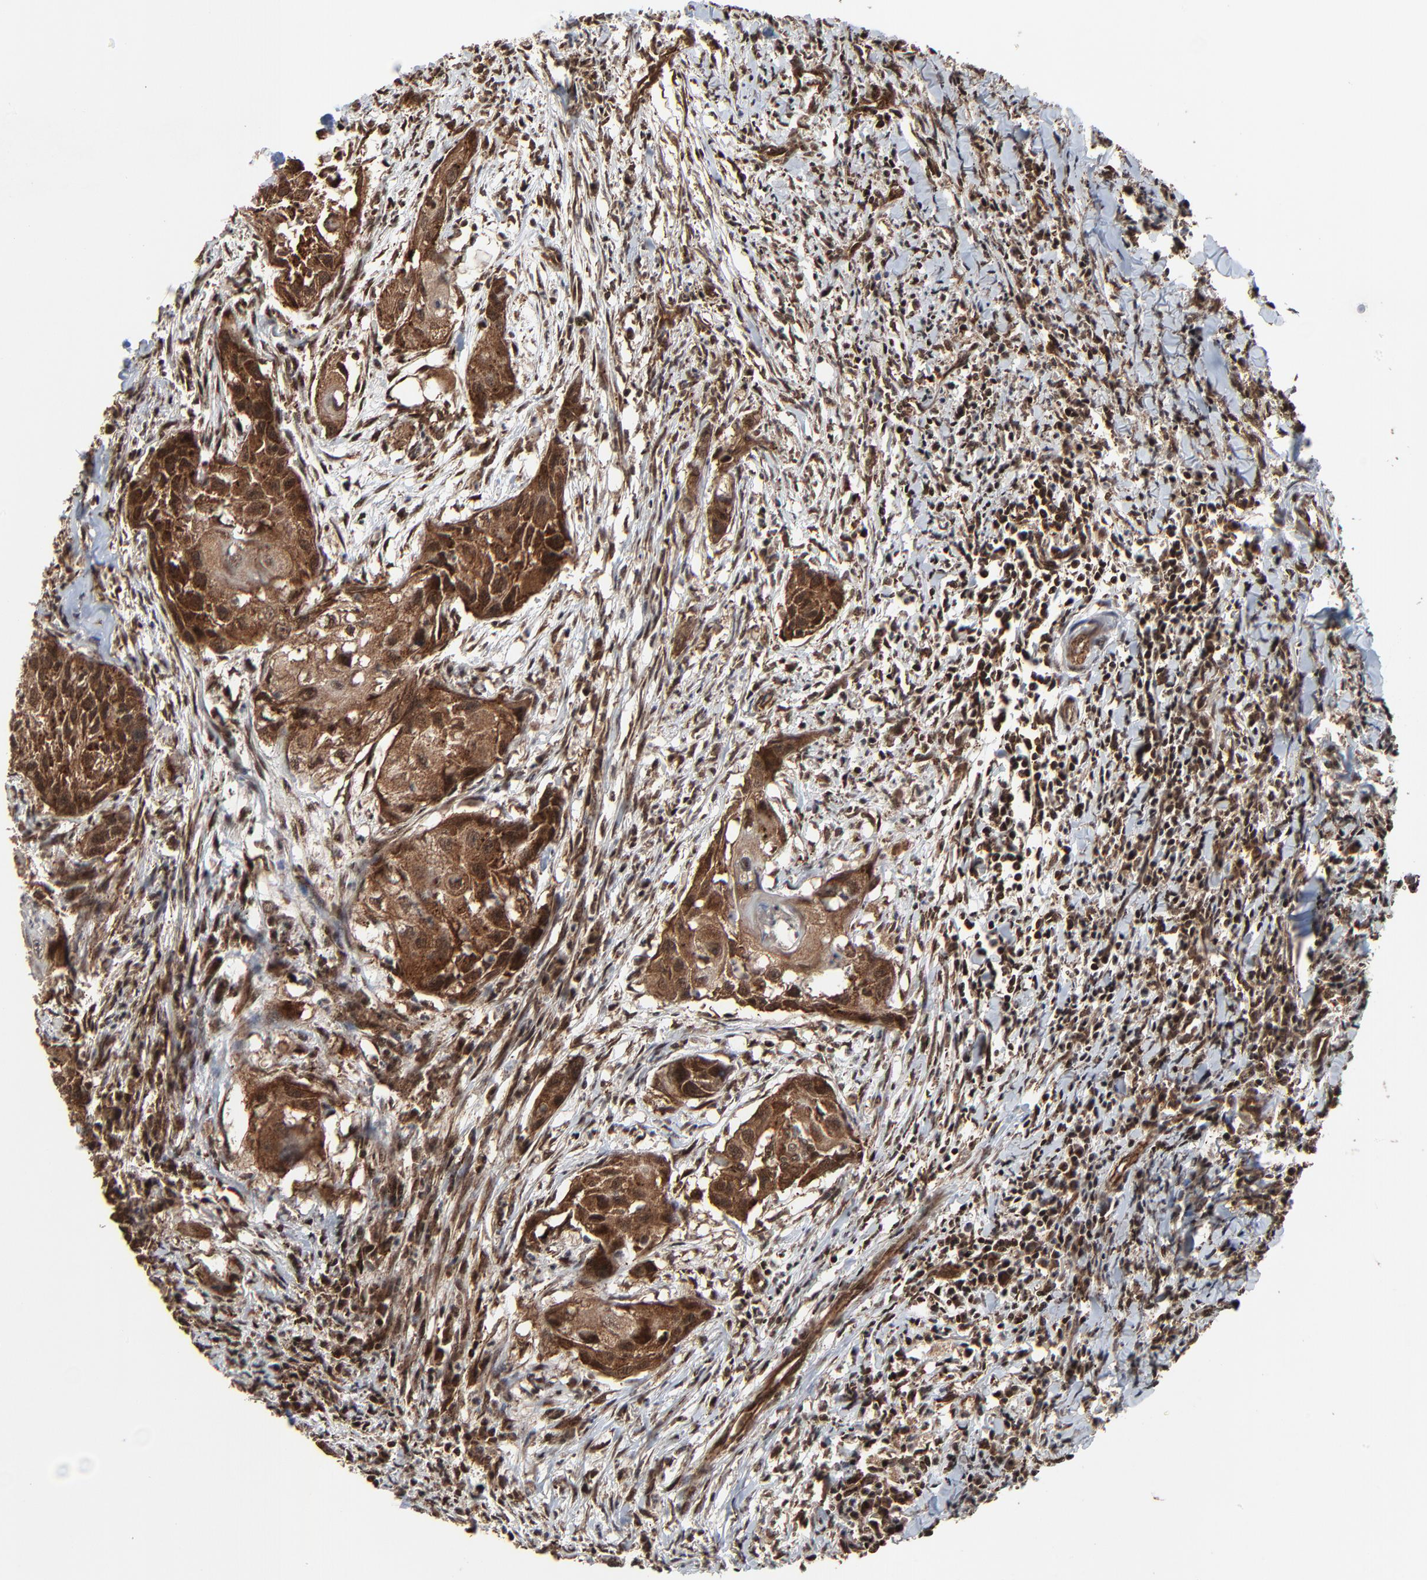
{"staining": {"intensity": "moderate", "quantity": ">75%", "location": "cytoplasmic/membranous,nuclear"}, "tissue": "head and neck cancer", "cell_type": "Tumor cells", "image_type": "cancer", "snomed": [{"axis": "morphology", "description": "Squamous cell carcinoma, NOS"}, {"axis": "topography", "description": "Head-Neck"}], "caption": "DAB (3,3'-diaminobenzidine) immunohistochemical staining of human squamous cell carcinoma (head and neck) demonstrates moderate cytoplasmic/membranous and nuclear protein positivity in approximately >75% of tumor cells. The protein of interest is shown in brown color, while the nuclei are stained blue.", "gene": "RHOJ", "patient": {"sex": "male", "age": 64}}